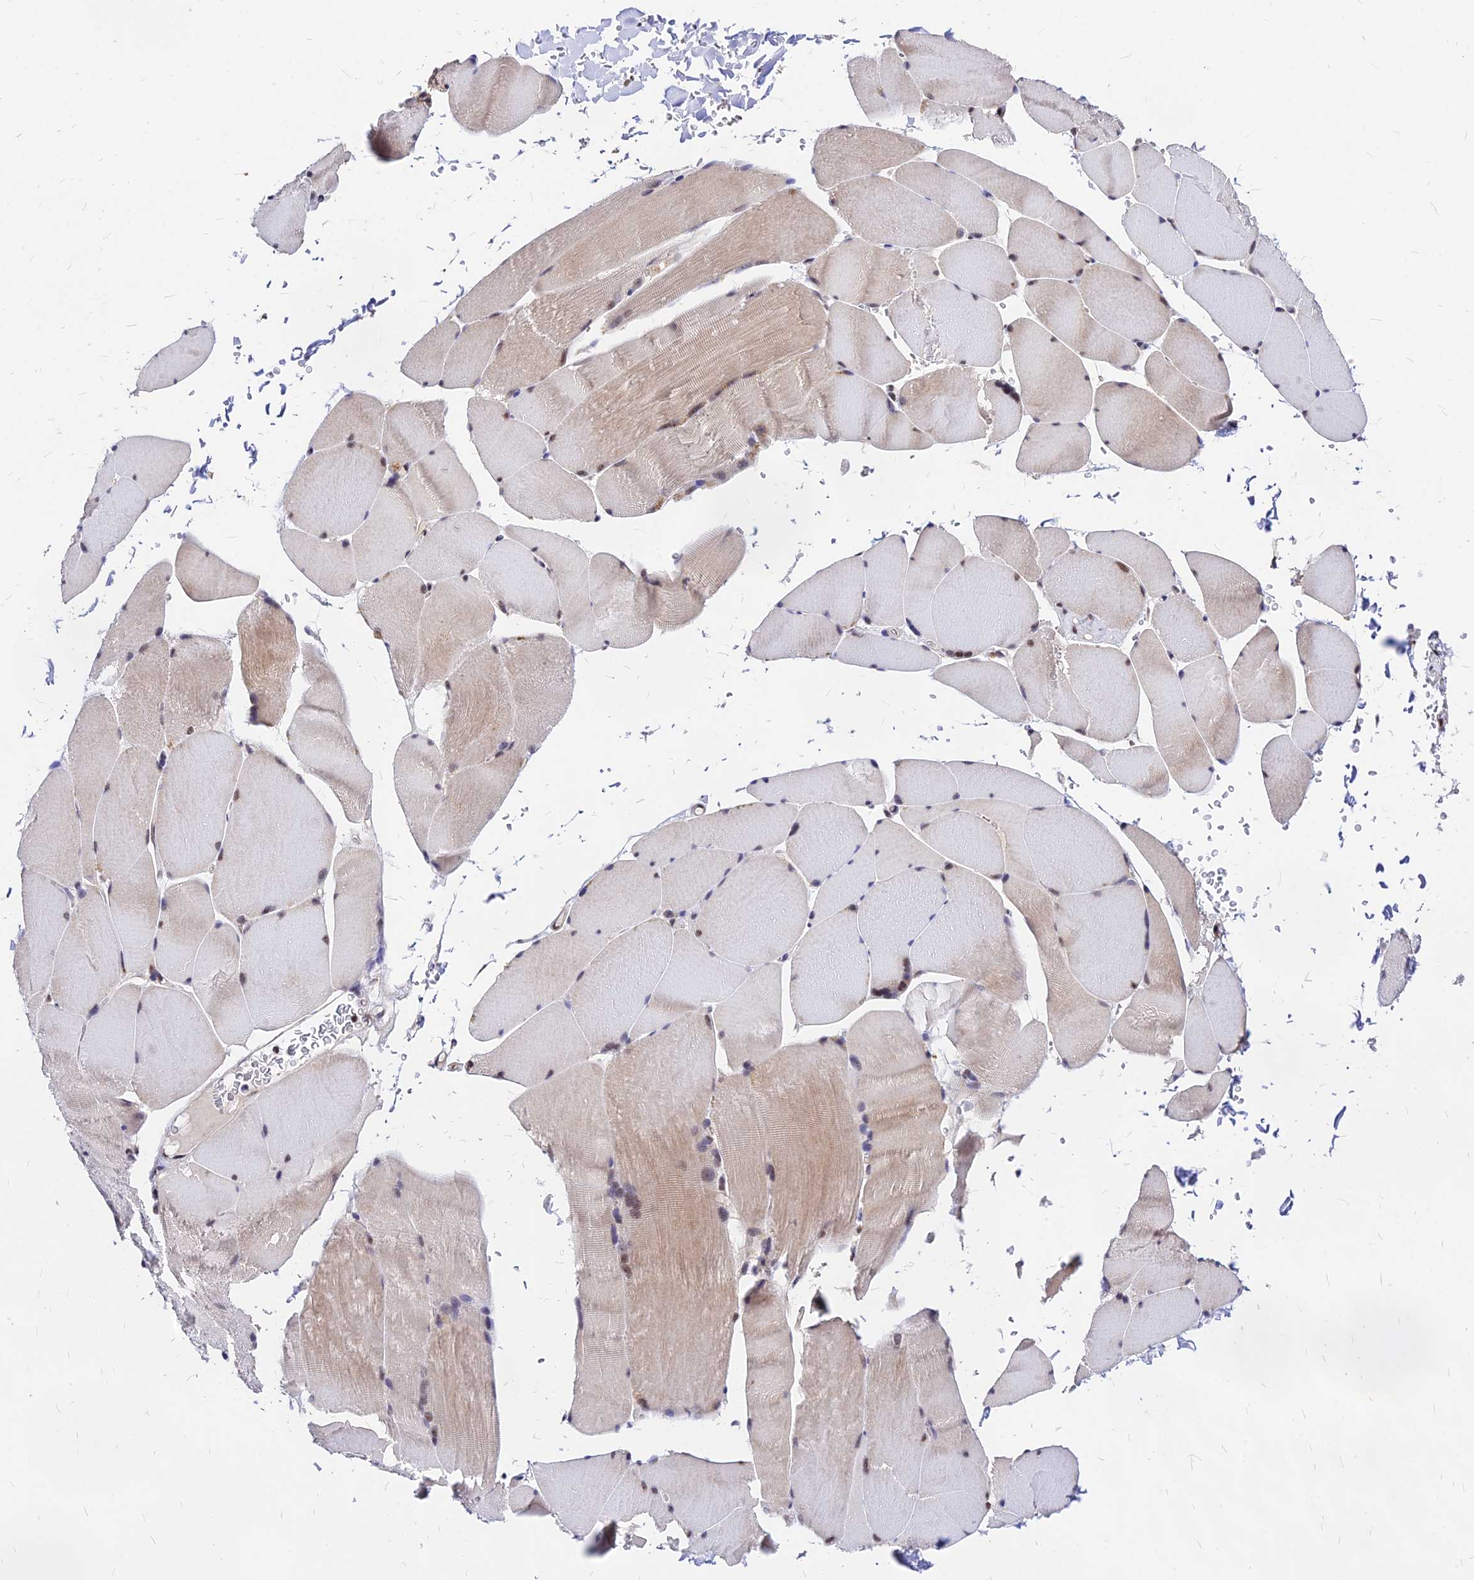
{"staining": {"intensity": "weak", "quantity": "25%-75%", "location": "cytoplasmic/membranous,nuclear"}, "tissue": "skeletal muscle", "cell_type": "Myocytes", "image_type": "normal", "snomed": [{"axis": "morphology", "description": "Normal tissue, NOS"}, {"axis": "topography", "description": "Skin"}, {"axis": "topography", "description": "Skeletal muscle"}], "caption": "Skeletal muscle stained for a protein reveals weak cytoplasmic/membranous,nuclear positivity in myocytes.", "gene": "DDX55", "patient": {"sex": "male", "age": 83}}